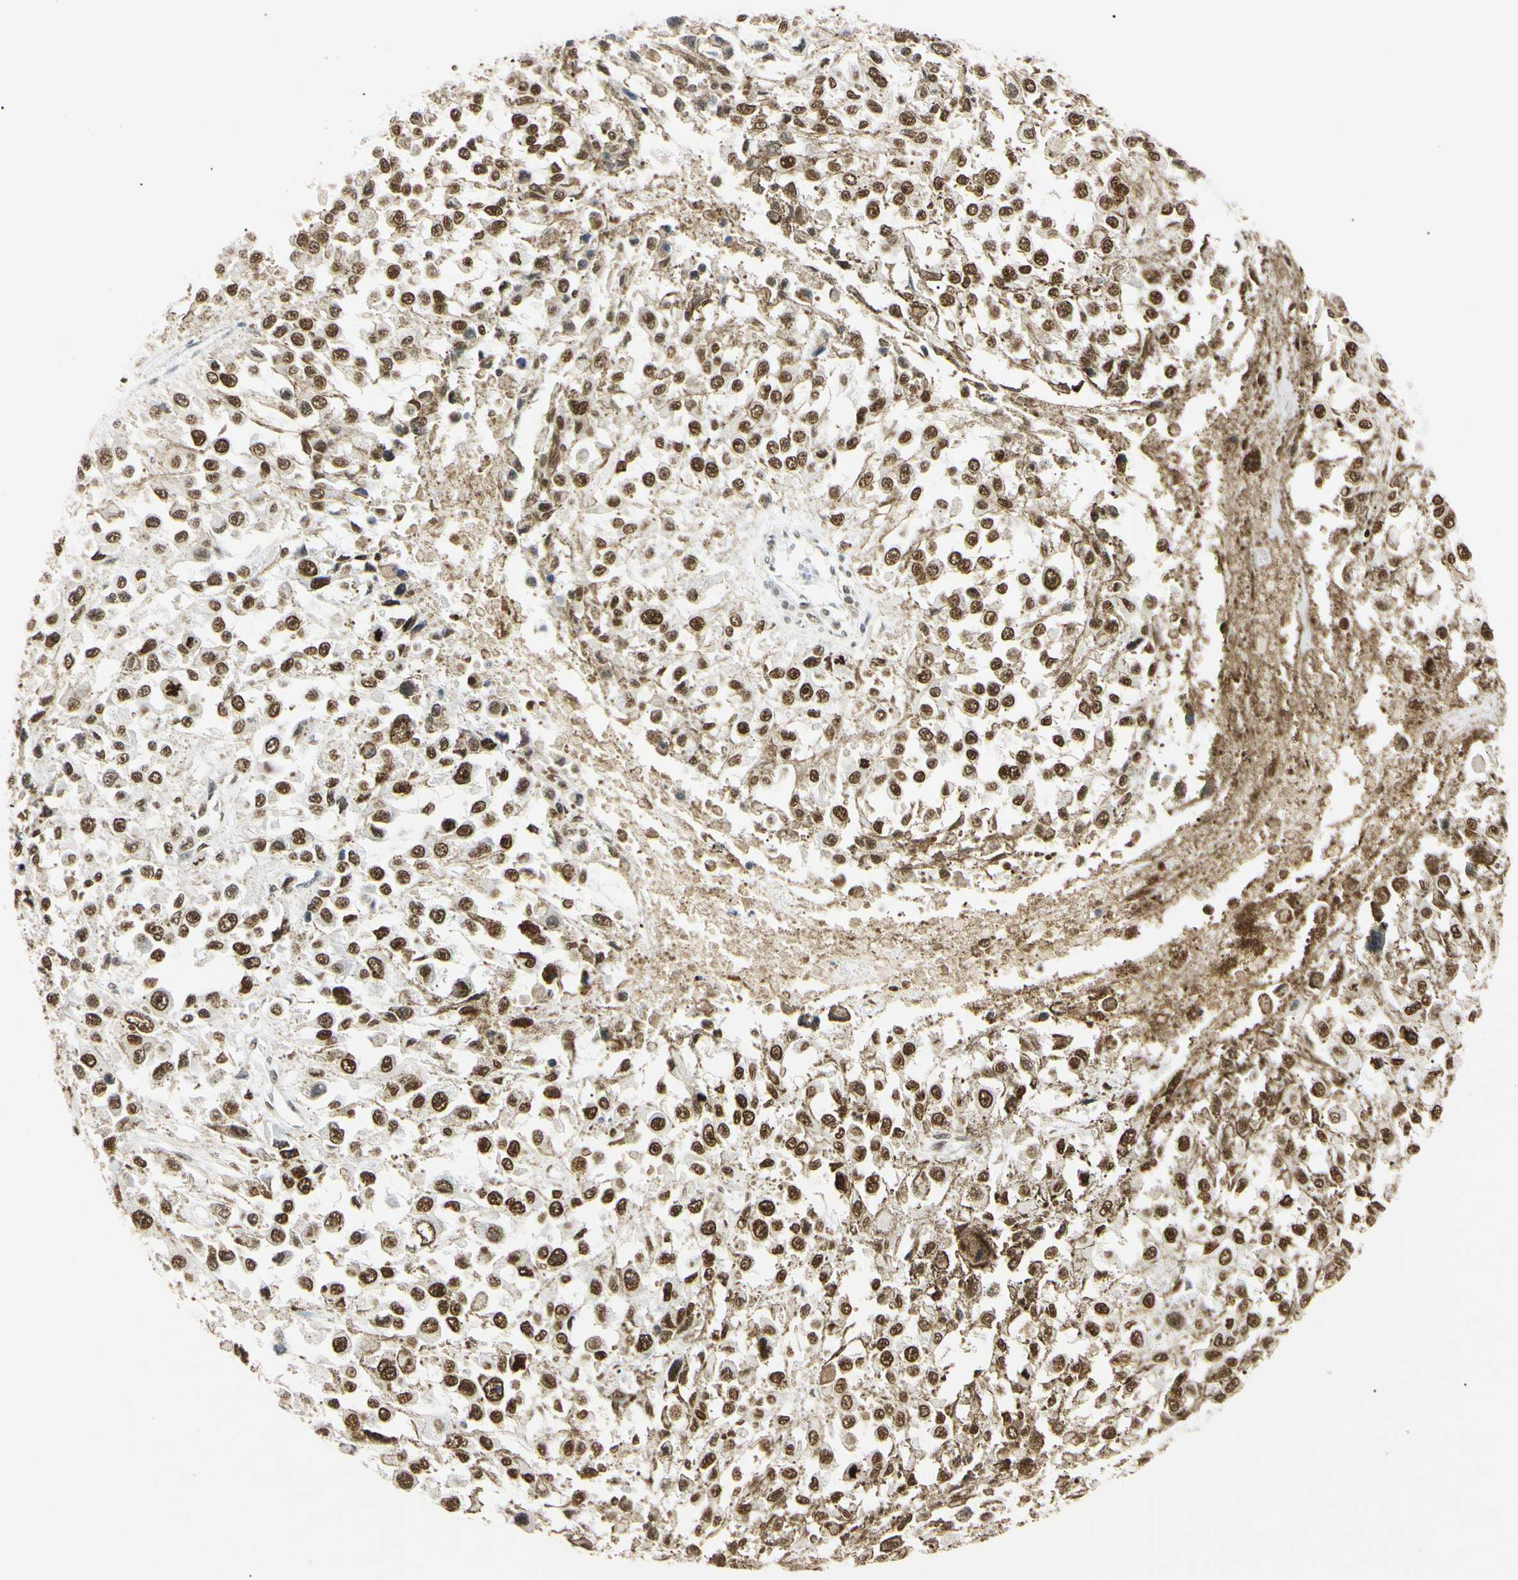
{"staining": {"intensity": "strong", "quantity": ">75%", "location": "nuclear"}, "tissue": "melanoma", "cell_type": "Tumor cells", "image_type": "cancer", "snomed": [{"axis": "morphology", "description": "Malignant melanoma, Metastatic site"}, {"axis": "topography", "description": "Lymph node"}], "caption": "Immunohistochemical staining of human malignant melanoma (metastatic site) exhibits high levels of strong nuclear positivity in approximately >75% of tumor cells.", "gene": "SMARCA5", "patient": {"sex": "male", "age": 59}}